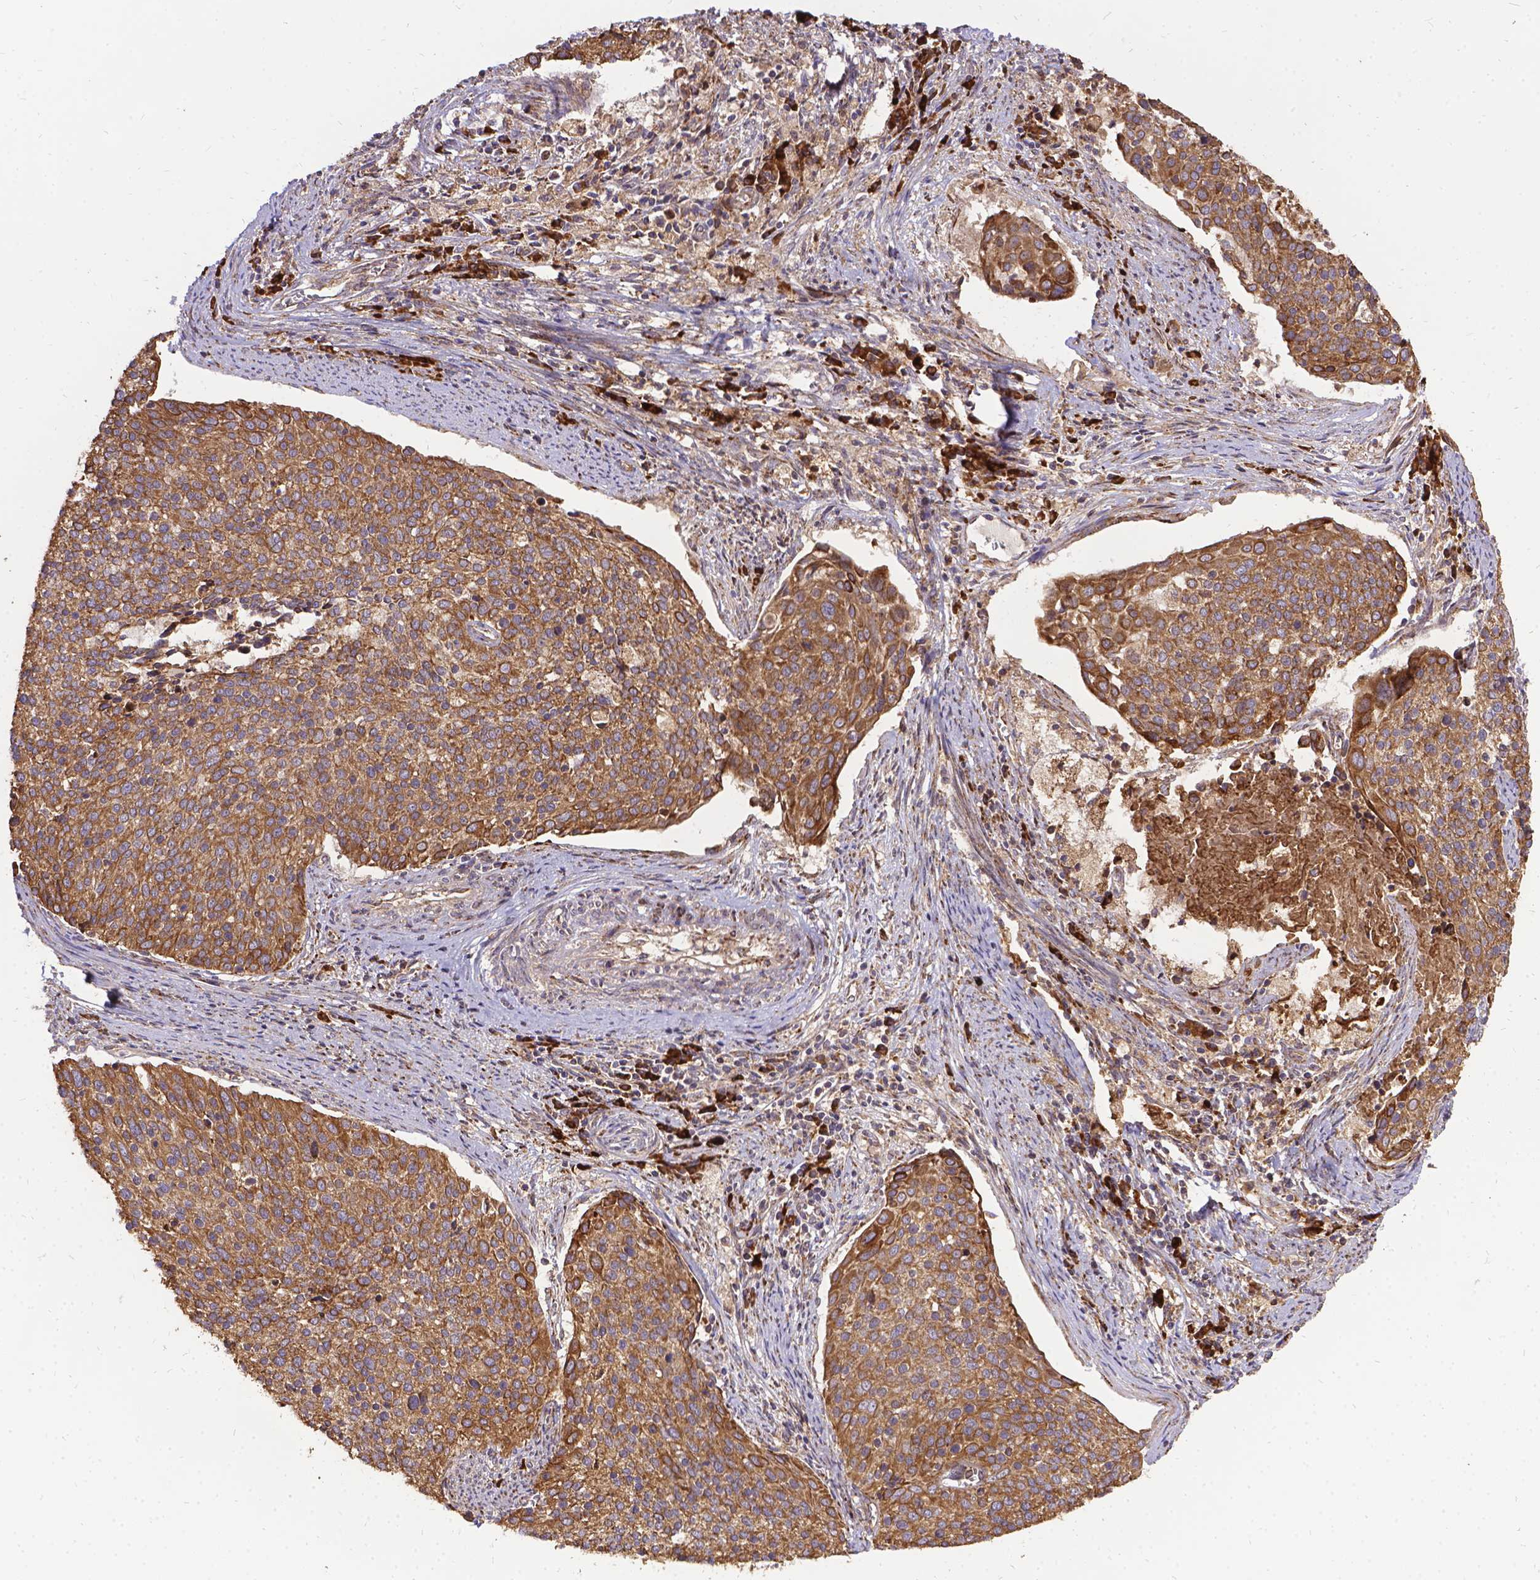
{"staining": {"intensity": "weak", "quantity": ">75%", "location": "cytoplasmic/membranous"}, "tissue": "cervical cancer", "cell_type": "Tumor cells", "image_type": "cancer", "snomed": [{"axis": "morphology", "description": "Squamous cell carcinoma, NOS"}, {"axis": "topography", "description": "Cervix"}], "caption": "There is low levels of weak cytoplasmic/membranous expression in tumor cells of cervical squamous cell carcinoma, as demonstrated by immunohistochemical staining (brown color).", "gene": "DENND6A", "patient": {"sex": "female", "age": 39}}